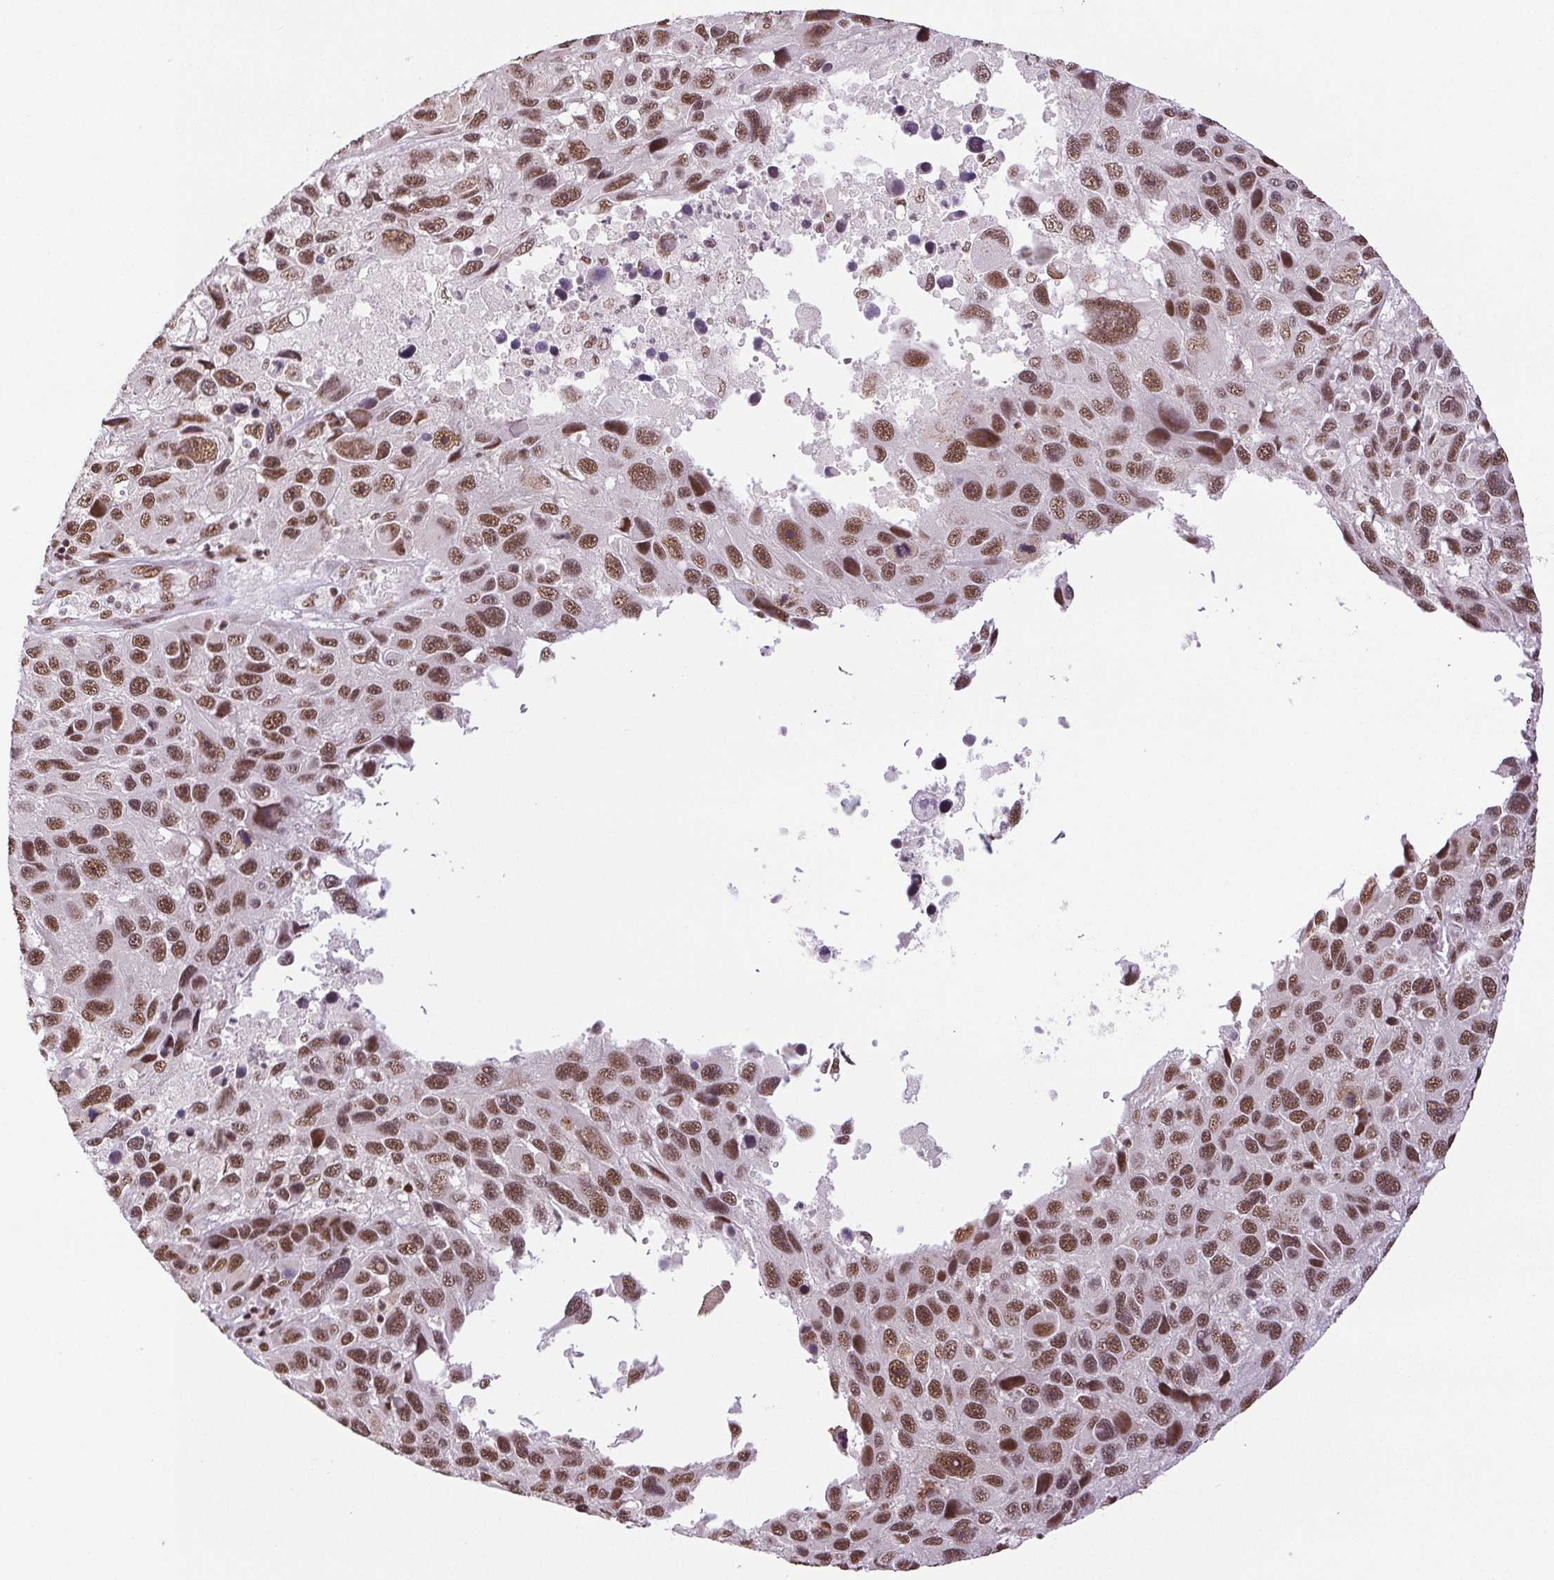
{"staining": {"intensity": "moderate", "quantity": ">75%", "location": "nuclear"}, "tissue": "melanoma", "cell_type": "Tumor cells", "image_type": "cancer", "snomed": [{"axis": "morphology", "description": "Malignant melanoma, NOS"}, {"axis": "topography", "description": "Skin"}], "caption": "Protein expression analysis of malignant melanoma demonstrates moderate nuclear positivity in about >75% of tumor cells.", "gene": "IK", "patient": {"sex": "male", "age": 53}}